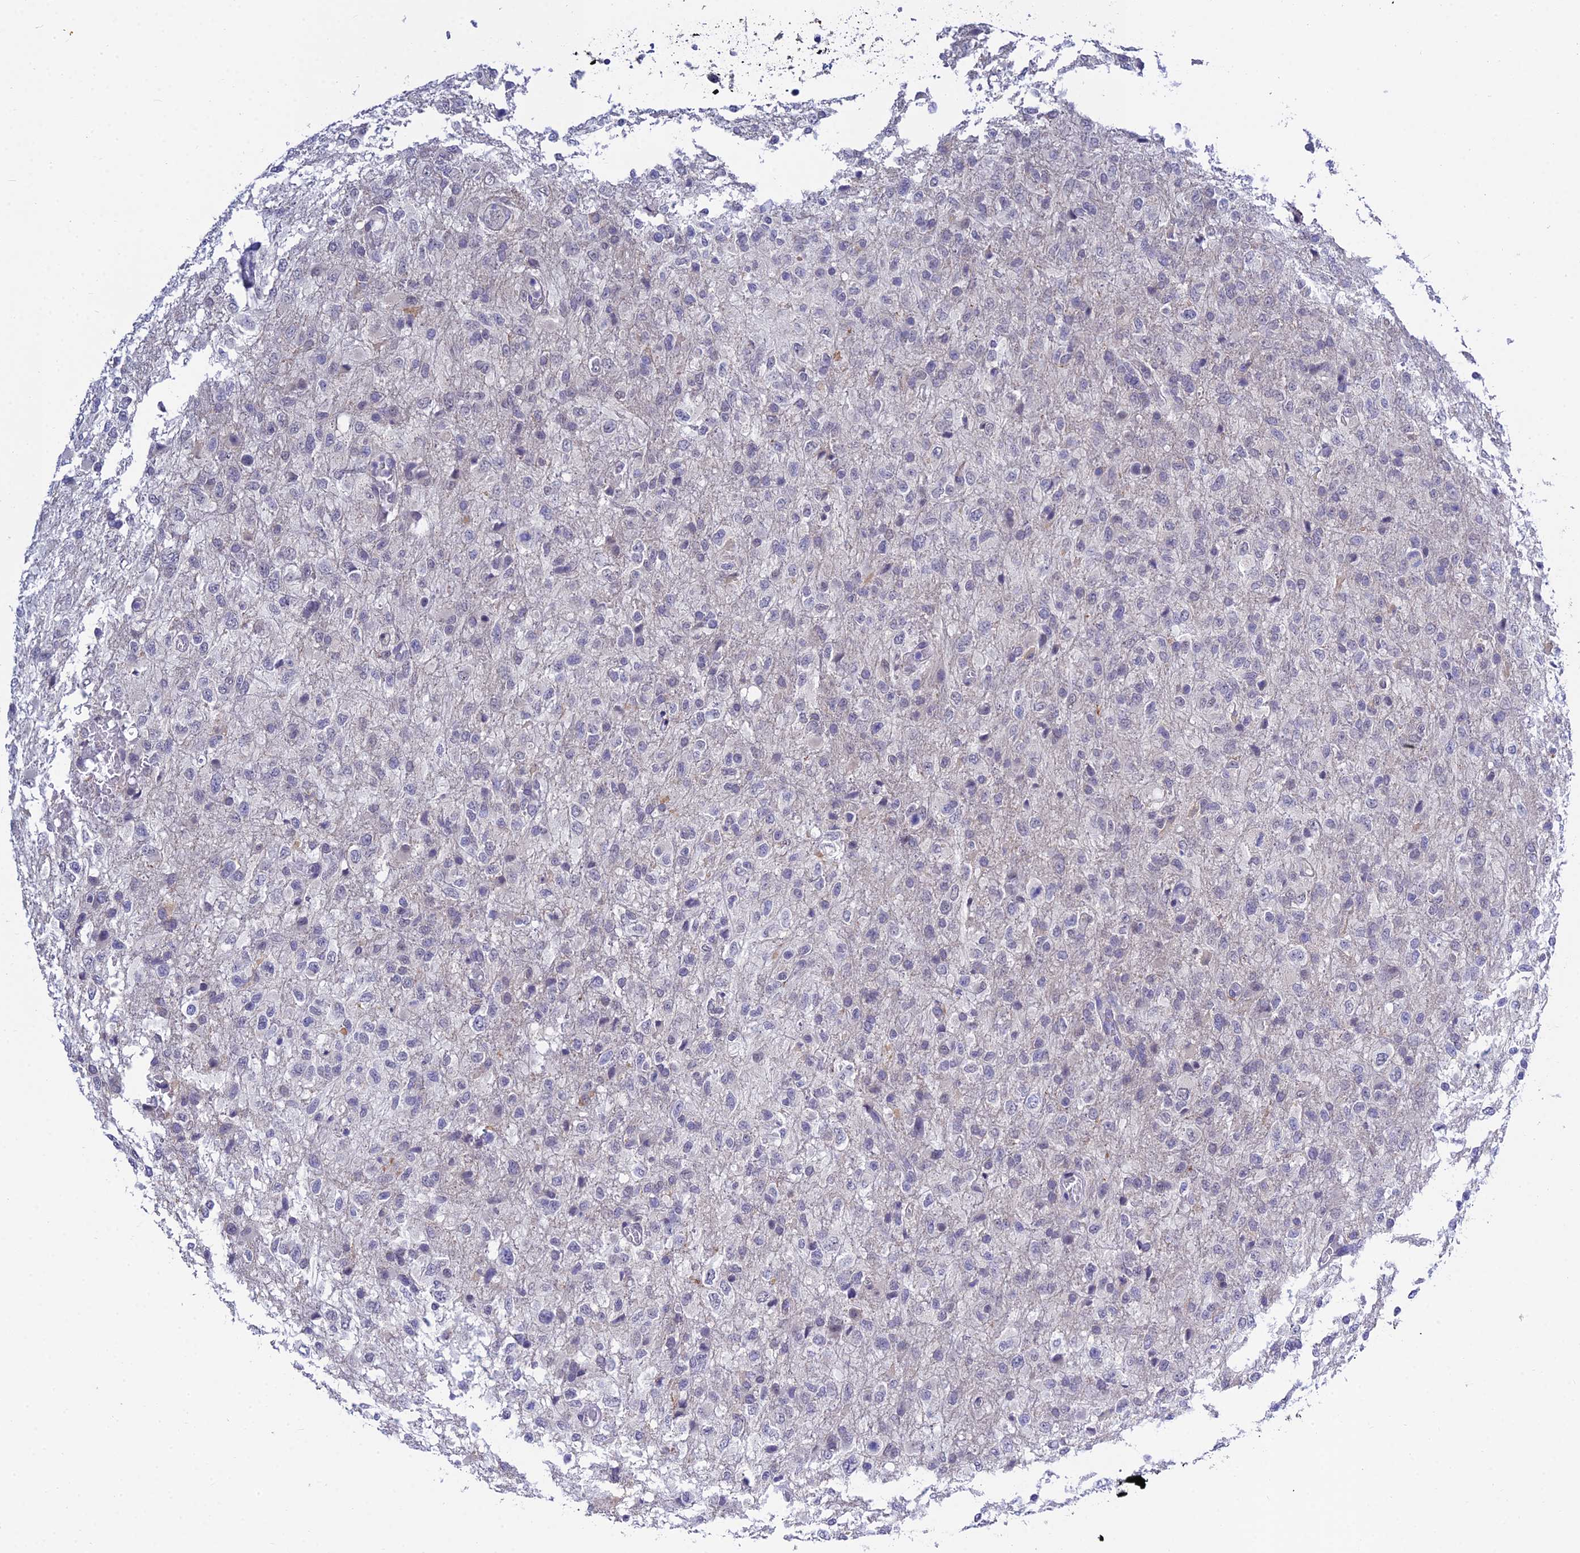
{"staining": {"intensity": "negative", "quantity": "none", "location": "none"}, "tissue": "glioma", "cell_type": "Tumor cells", "image_type": "cancer", "snomed": [{"axis": "morphology", "description": "Glioma, malignant, High grade"}, {"axis": "topography", "description": "Brain"}], "caption": "An immunohistochemistry (IHC) photomicrograph of glioma is shown. There is no staining in tumor cells of glioma.", "gene": "HOXB1", "patient": {"sex": "female", "age": 74}}